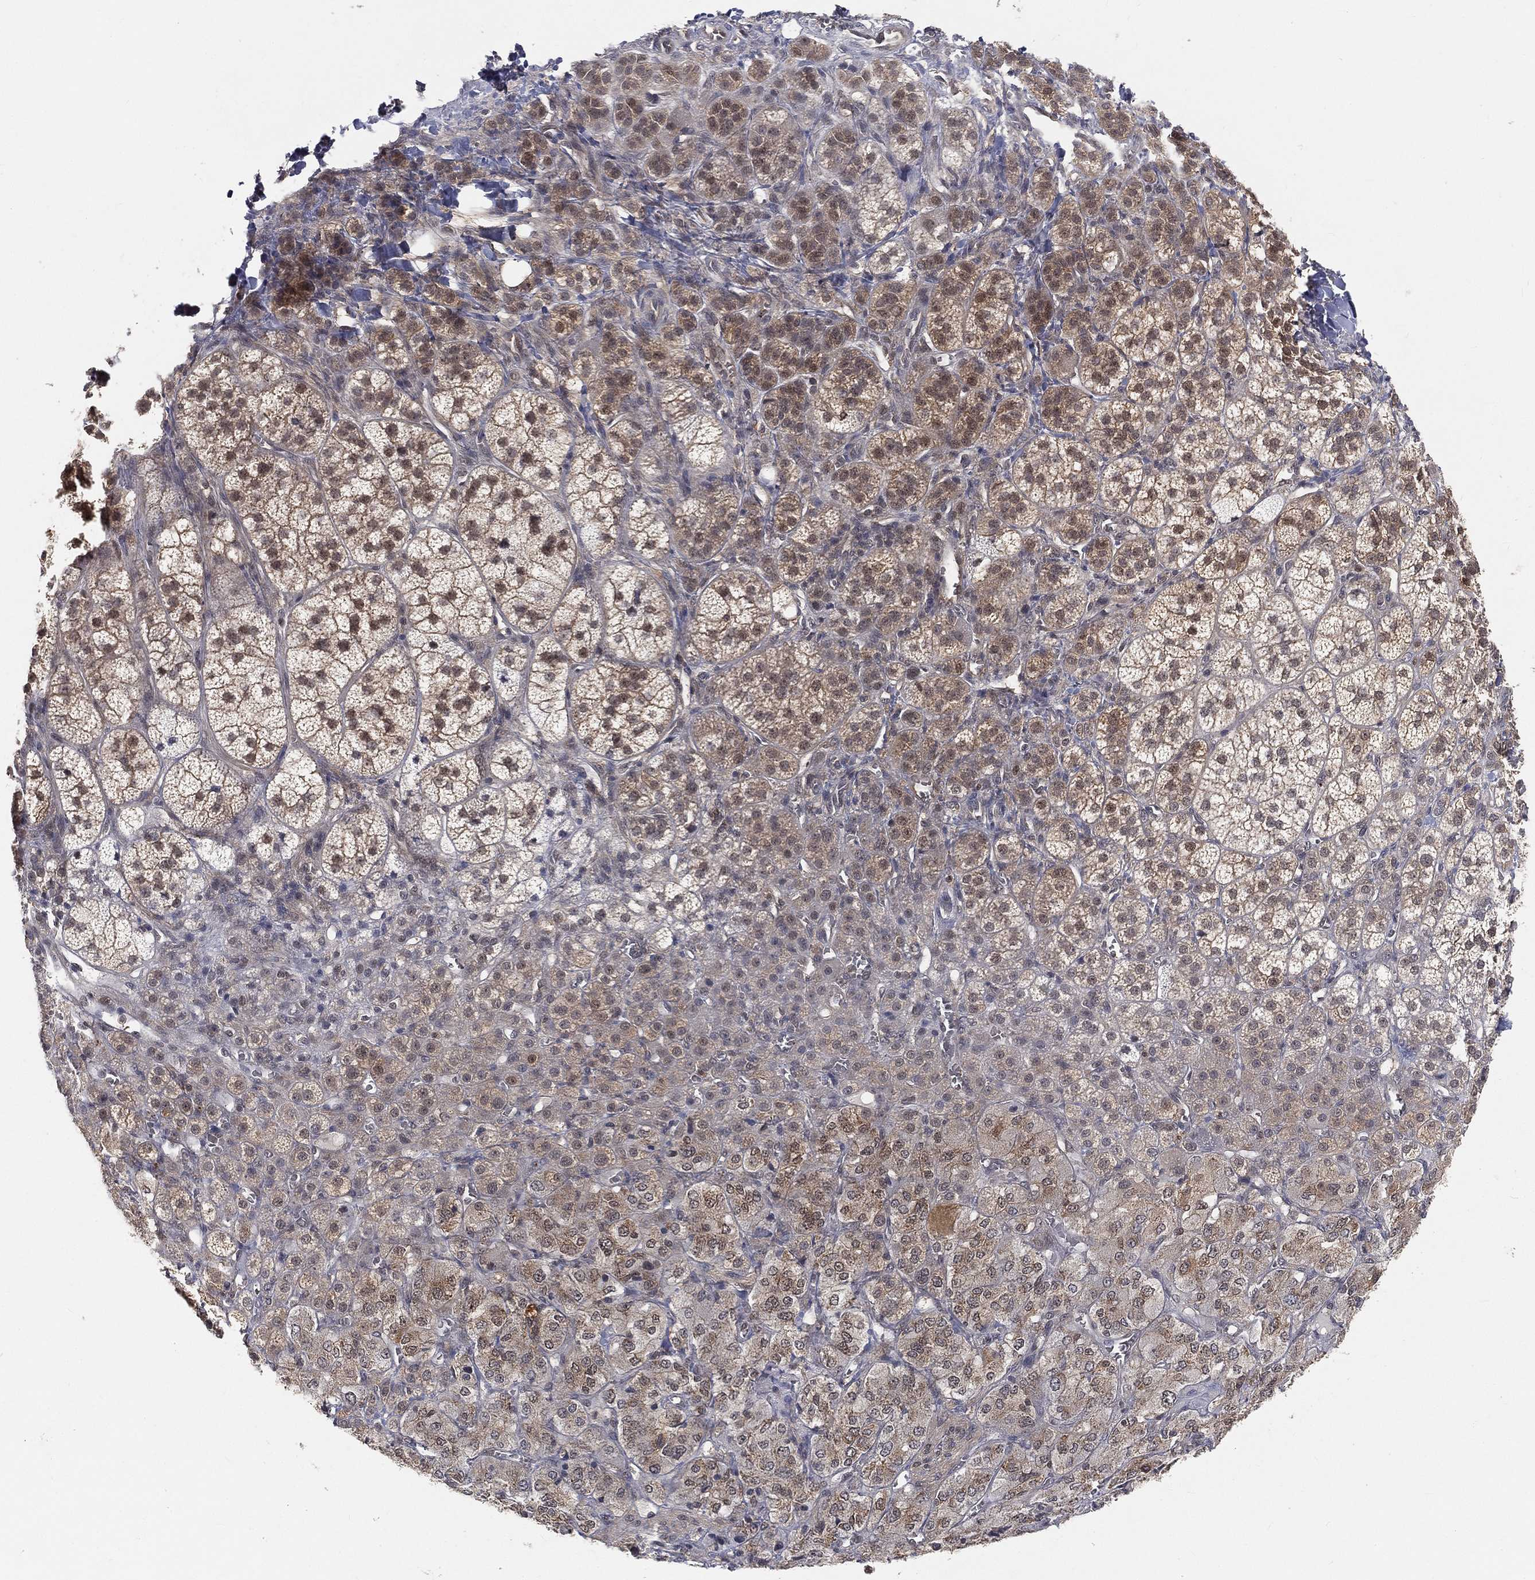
{"staining": {"intensity": "moderate", "quantity": "<25%", "location": "cytoplasmic/membranous,nuclear"}, "tissue": "adrenal gland", "cell_type": "Glandular cells", "image_type": "normal", "snomed": [{"axis": "morphology", "description": "Normal tissue, NOS"}, {"axis": "topography", "description": "Adrenal gland"}], "caption": "This is a photomicrograph of immunohistochemistry staining of unremarkable adrenal gland, which shows moderate positivity in the cytoplasmic/membranous,nuclear of glandular cells.", "gene": "MAPK1", "patient": {"sex": "female", "age": 60}}